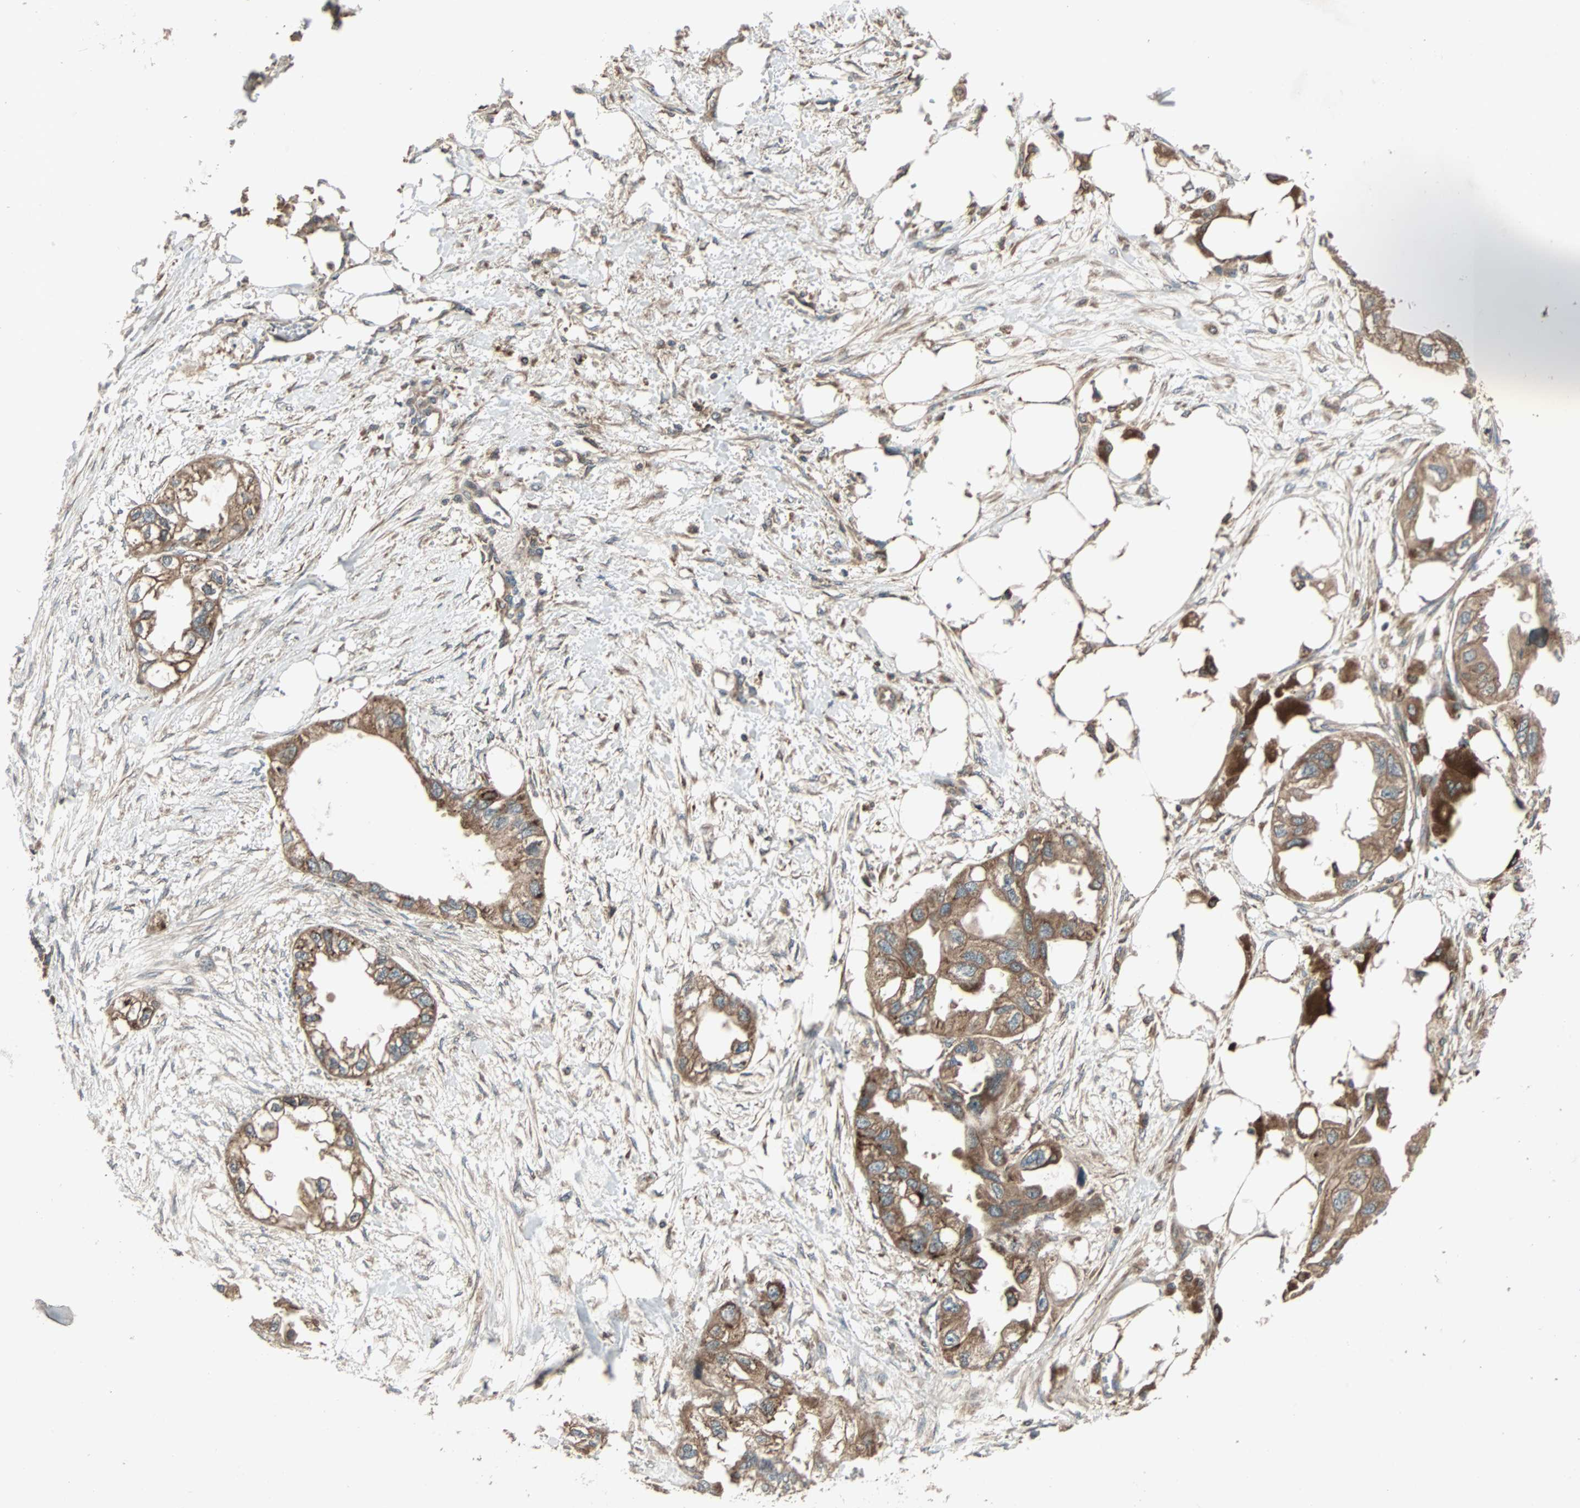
{"staining": {"intensity": "moderate", "quantity": ">75%", "location": "cytoplasmic/membranous"}, "tissue": "endometrial cancer", "cell_type": "Tumor cells", "image_type": "cancer", "snomed": [{"axis": "morphology", "description": "Adenocarcinoma, NOS"}, {"axis": "topography", "description": "Endometrium"}], "caption": "Protein staining exhibits moderate cytoplasmic/membranous expression in about >75% of tumor cells in adenocarcinoma (endometrial).", "gene": "RAB7A", "patient": {"sex": "female", "age": 67}}